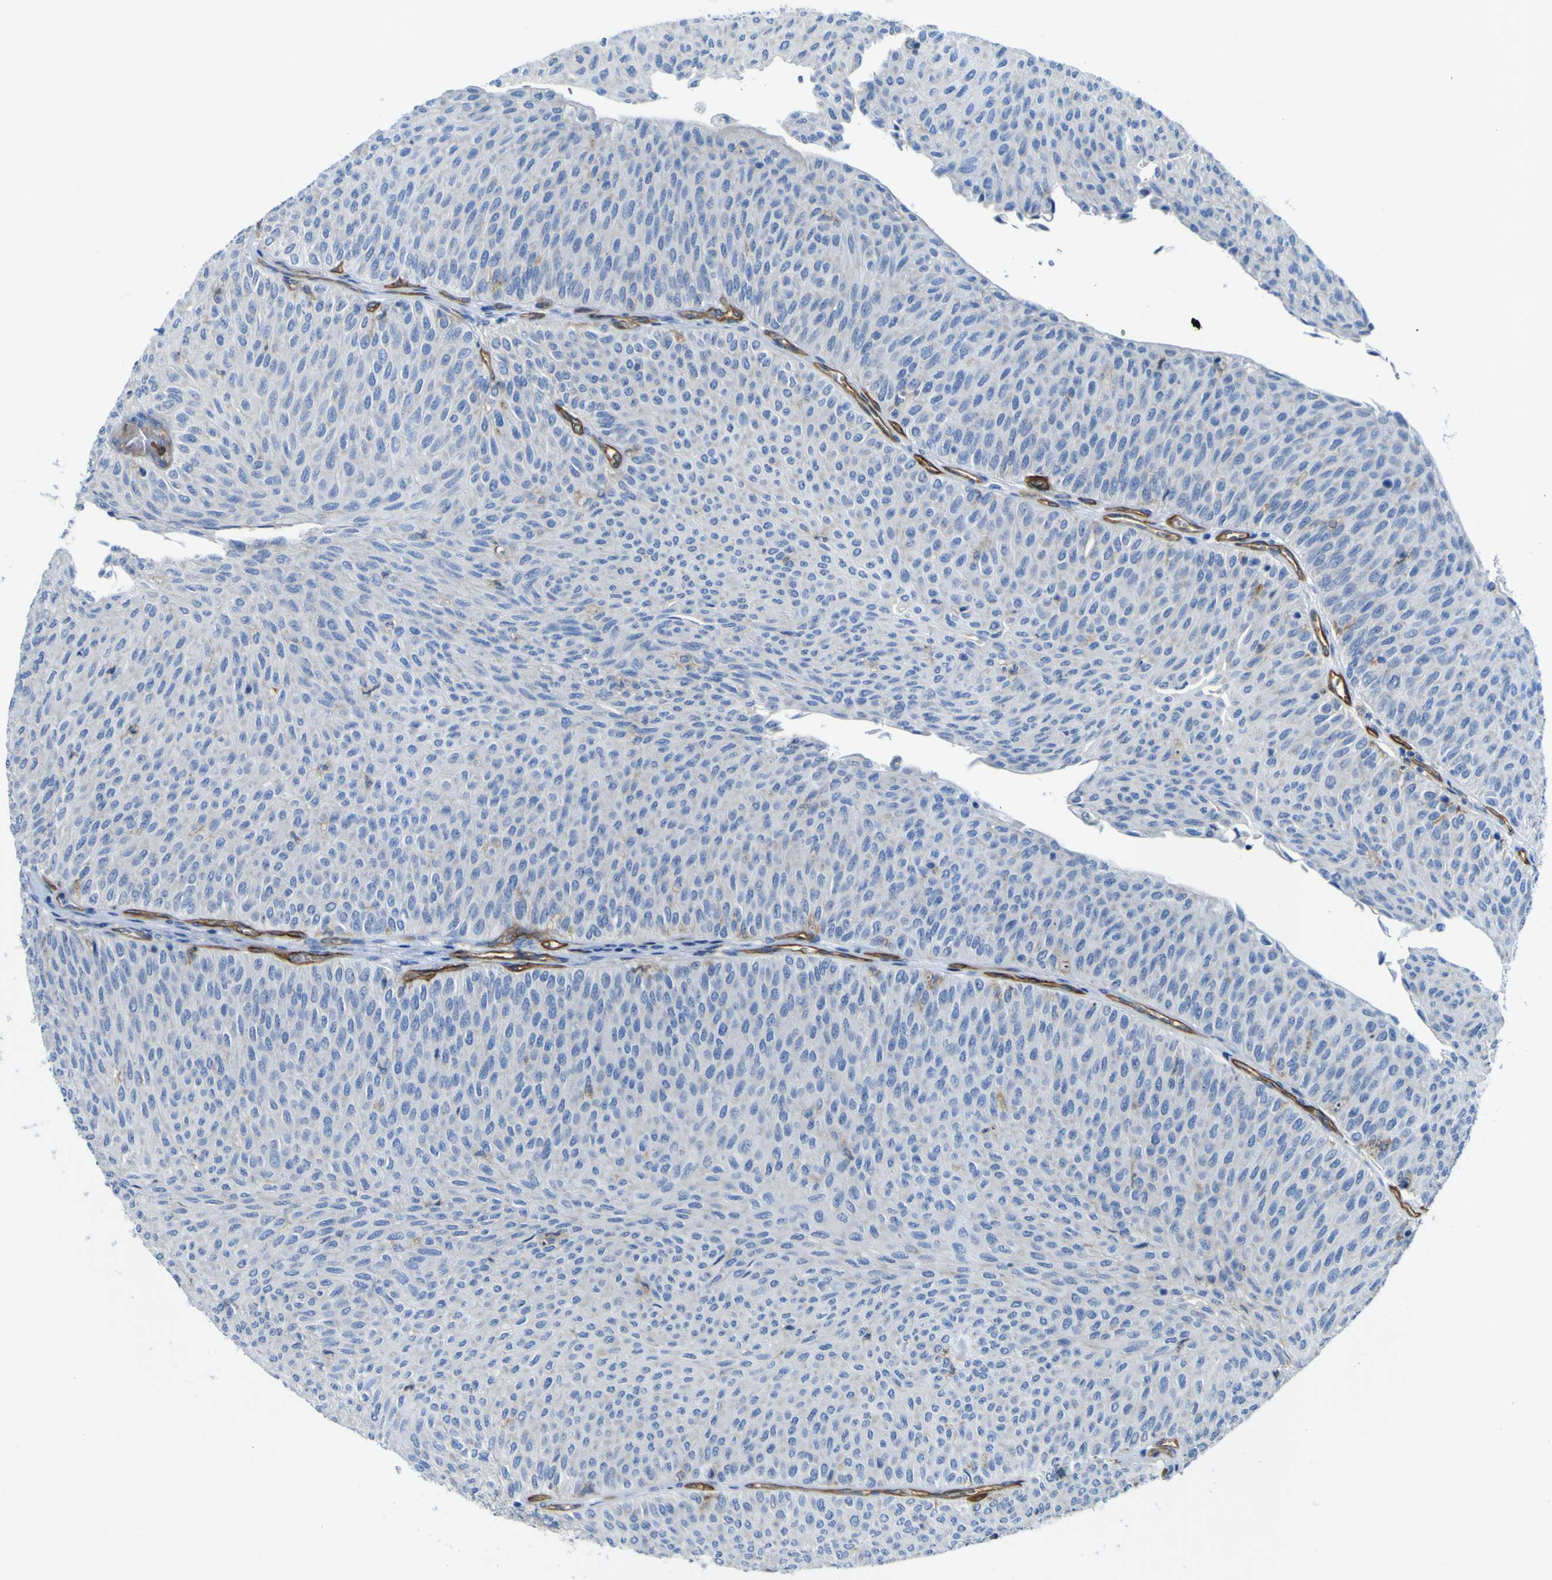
{"staining": {"intensity": "negative", "quantity": "none", "location": "none"}, "tissue": "urothelial cancer", "cell_type": "Tumor cells", "image_type": "cancer", "snomed": [{"axis": "morphology", "description": "Urothelial carcinoma, Low grade"}, {"axis": "topography", "description": "Urinary bladder"}], "caption": "Urothelial carcinoma (low-grade) was stained to show a protein in brown. There is no significant staining in tumor cells. (IHC, brightfield microscopy, high magnification).", "gene": "CD93", "patient": {"sex": "male", "age": 78}}